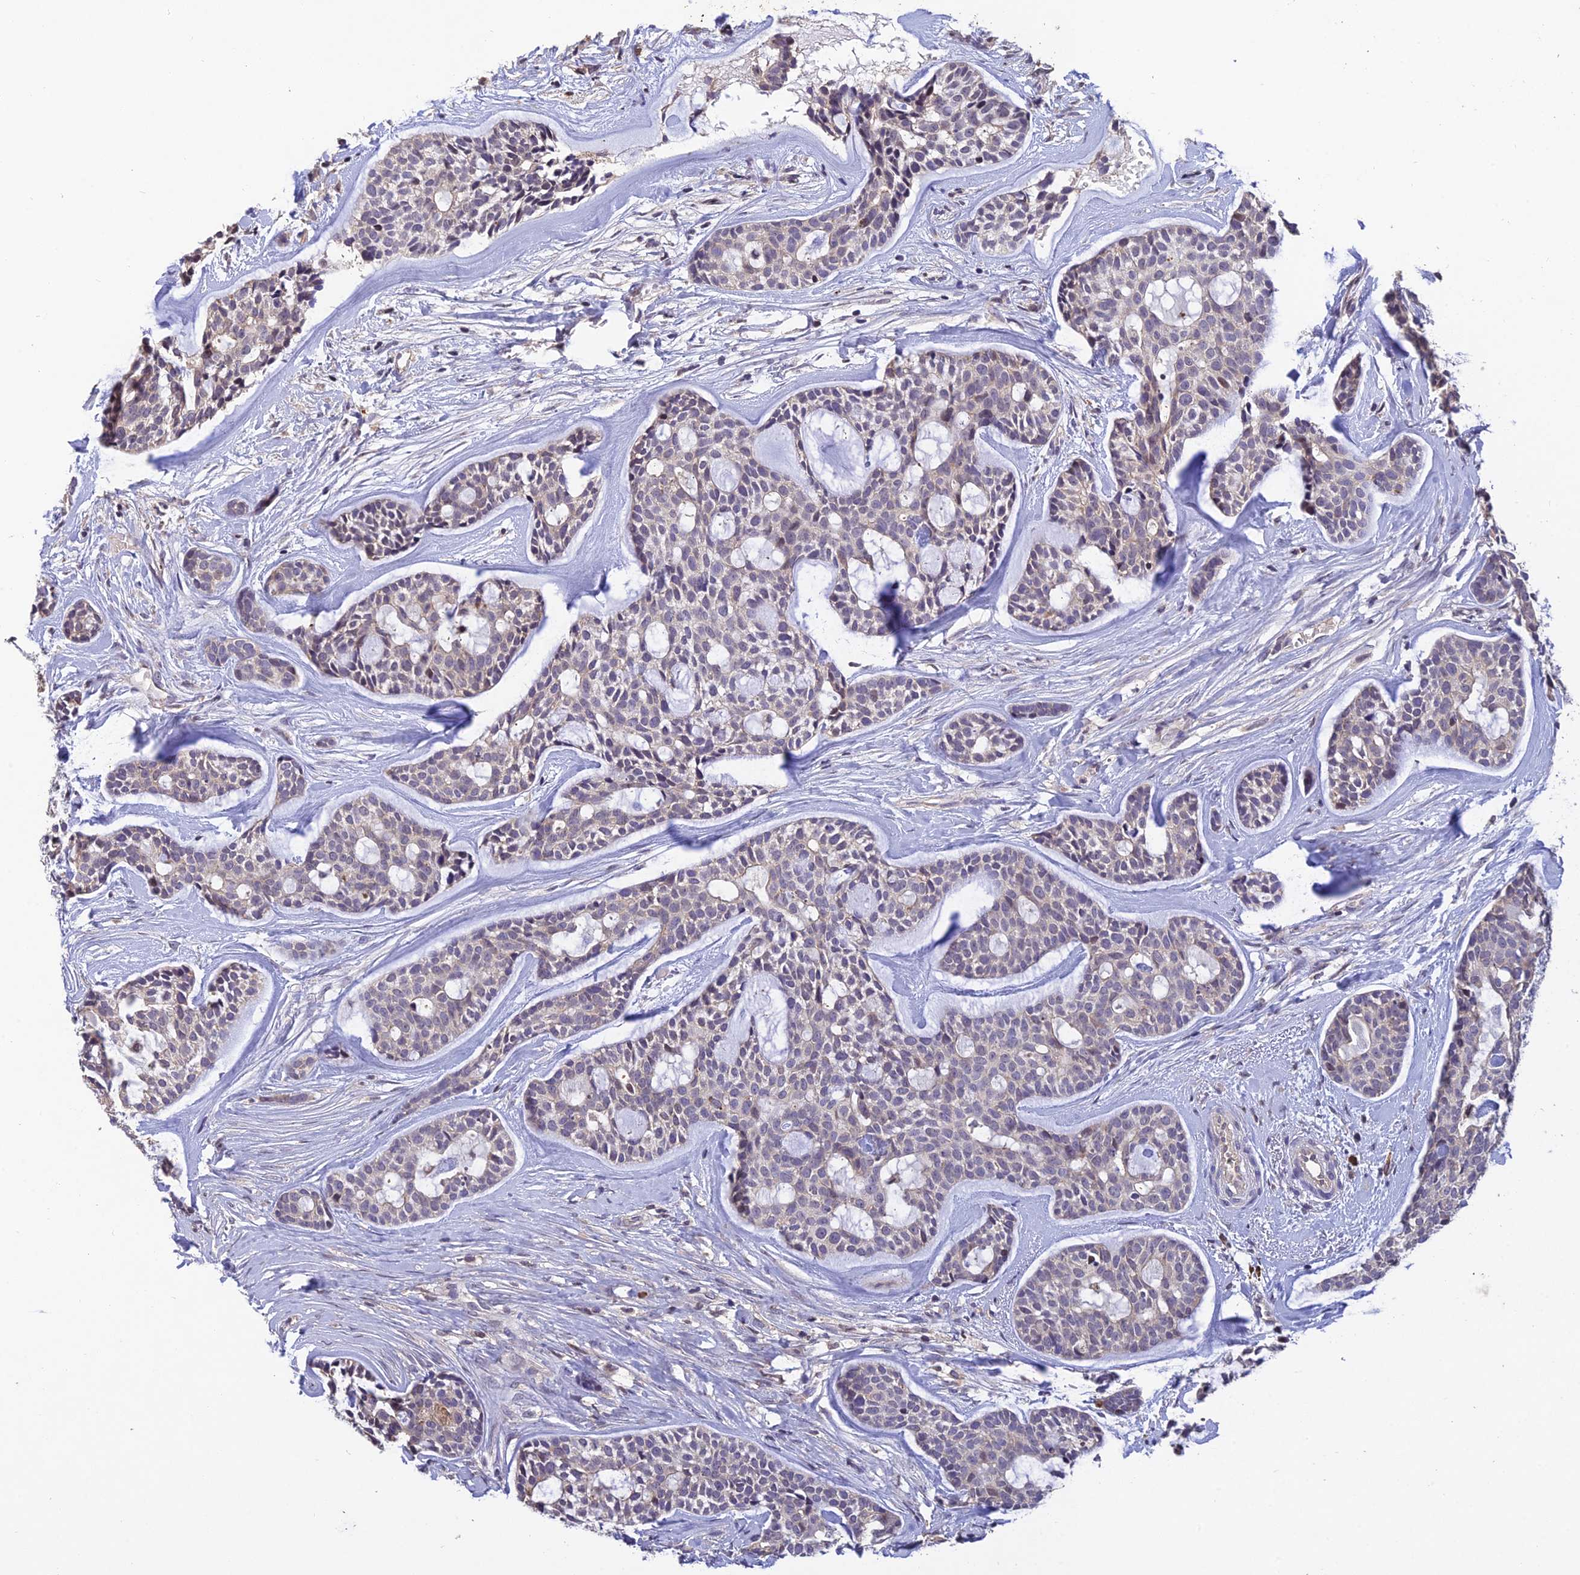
{"staining": {"intensity": "weak", "quantity": "<25%", "location": "cytoplasmic/membranous"}, "tissue": "head and neck cancer", "cell_type": "Tumor cells", "image_type": "cancer", "snomed": [{"axis": "morphology", "description": "Normal tissue, NOS"}, {"axis": "morphology", "description": "Adenocarcinoma, NOS"}, {"axis": "topography", "description": "Subcutis"}, {"axis": "topography", "description": "Nasopharynx"}, {"axis": "topography", "description": "Head-Neck"}], "caption": "The immunohistochemistry histopathology image has no significant staining in tumor cells of head and neck adenocarcinoma tissue.", "gene": "DENND5B", "patient": {"sex": "female", "age": 73}}